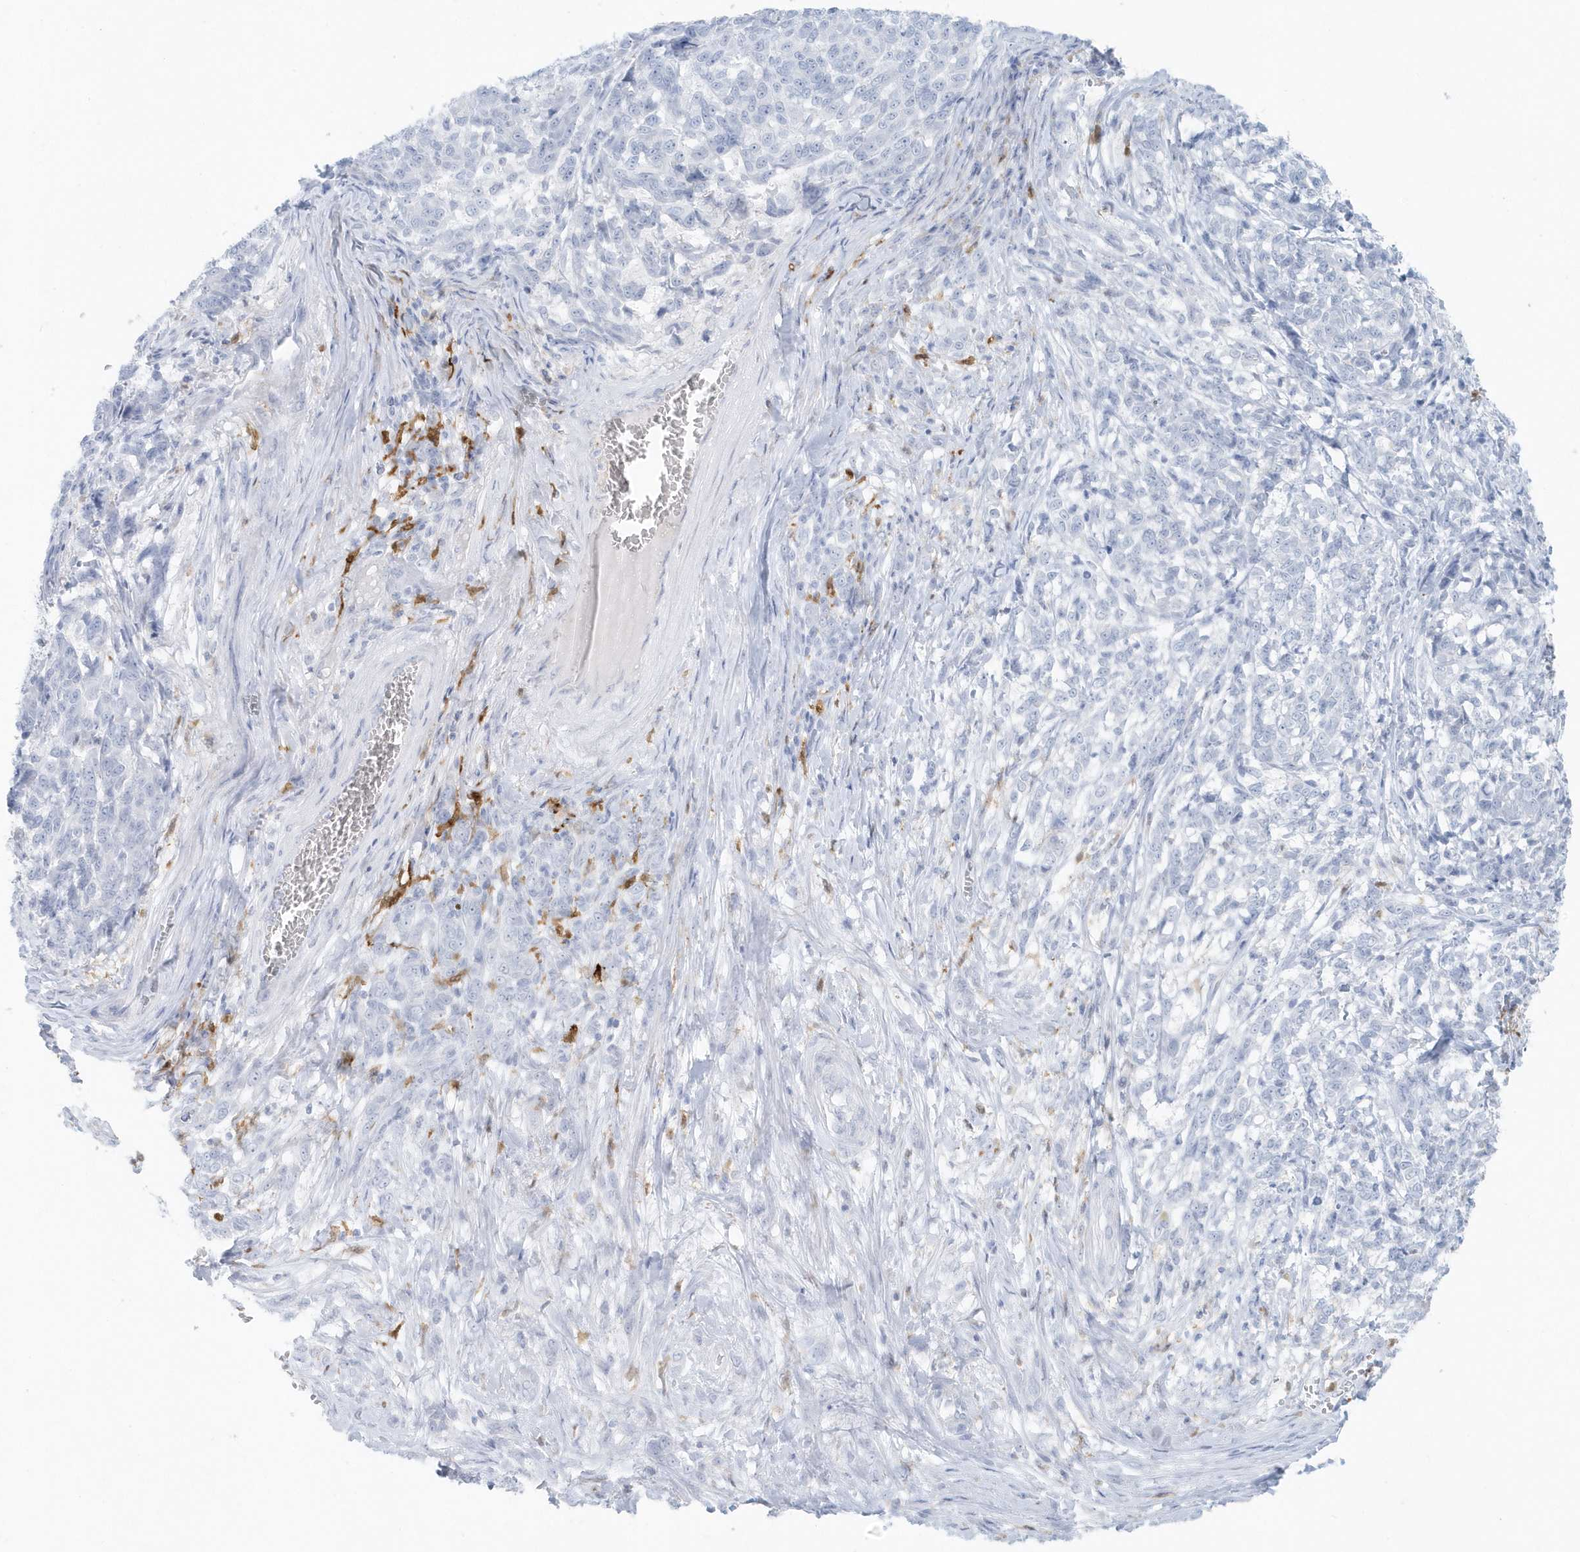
{"staining": {"intensity": "negative", "quantity": "none", "location": "none"}, "tissue": "melanoma", "cell_type": "Tumor cells", "image_type": "cancer", "snomed": [{"axis": "morphology", "description": "Malignant melanoma, NOS"}, {"axis": "topography", "description": "Skin"}], "caption": "An immunohistochemistry histopathology image of melanoma is shown. There is no staining in tumor cells of melanoma.", "gene": "FAM98A", "patient": {"sex": "male", "age": 49}}